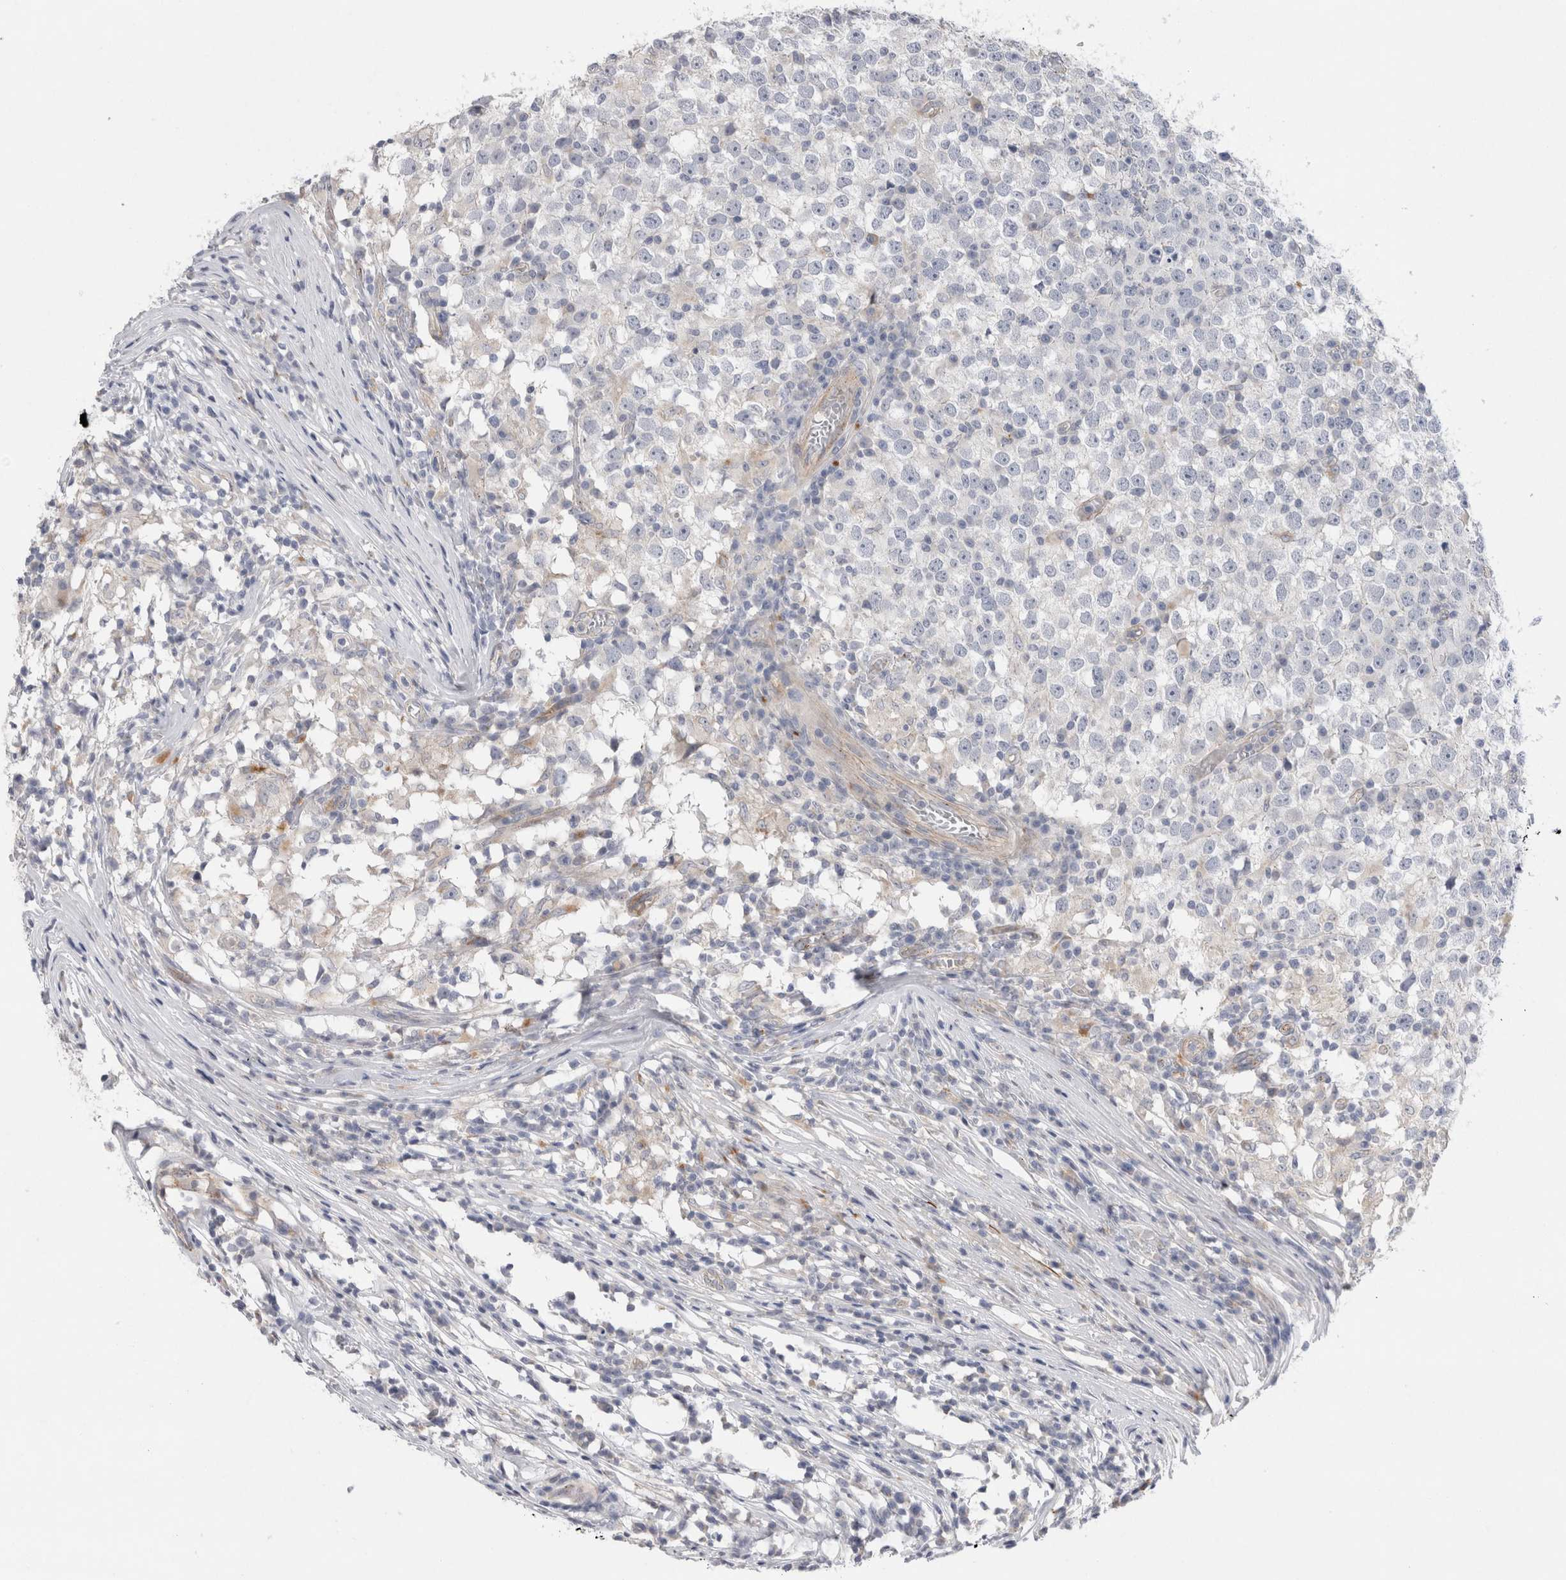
{"staining": {"intensity": "negative", "quantity": "none", "location": "none"}, "tissue": "testis cancer", "cell_type": "Tumor cells", "image_type": "cancer", "snomed": [{"axis": "morphology", "description": "Seminoma, NOS"}, {"axis": "topography", "description": "Testis"}], "caption": "A micrograph of testis seminoma stained for a protein reveals no brown staining in tumor cells.", "gene": "GAA", "patient": {"sex": "male", "age": 65}}